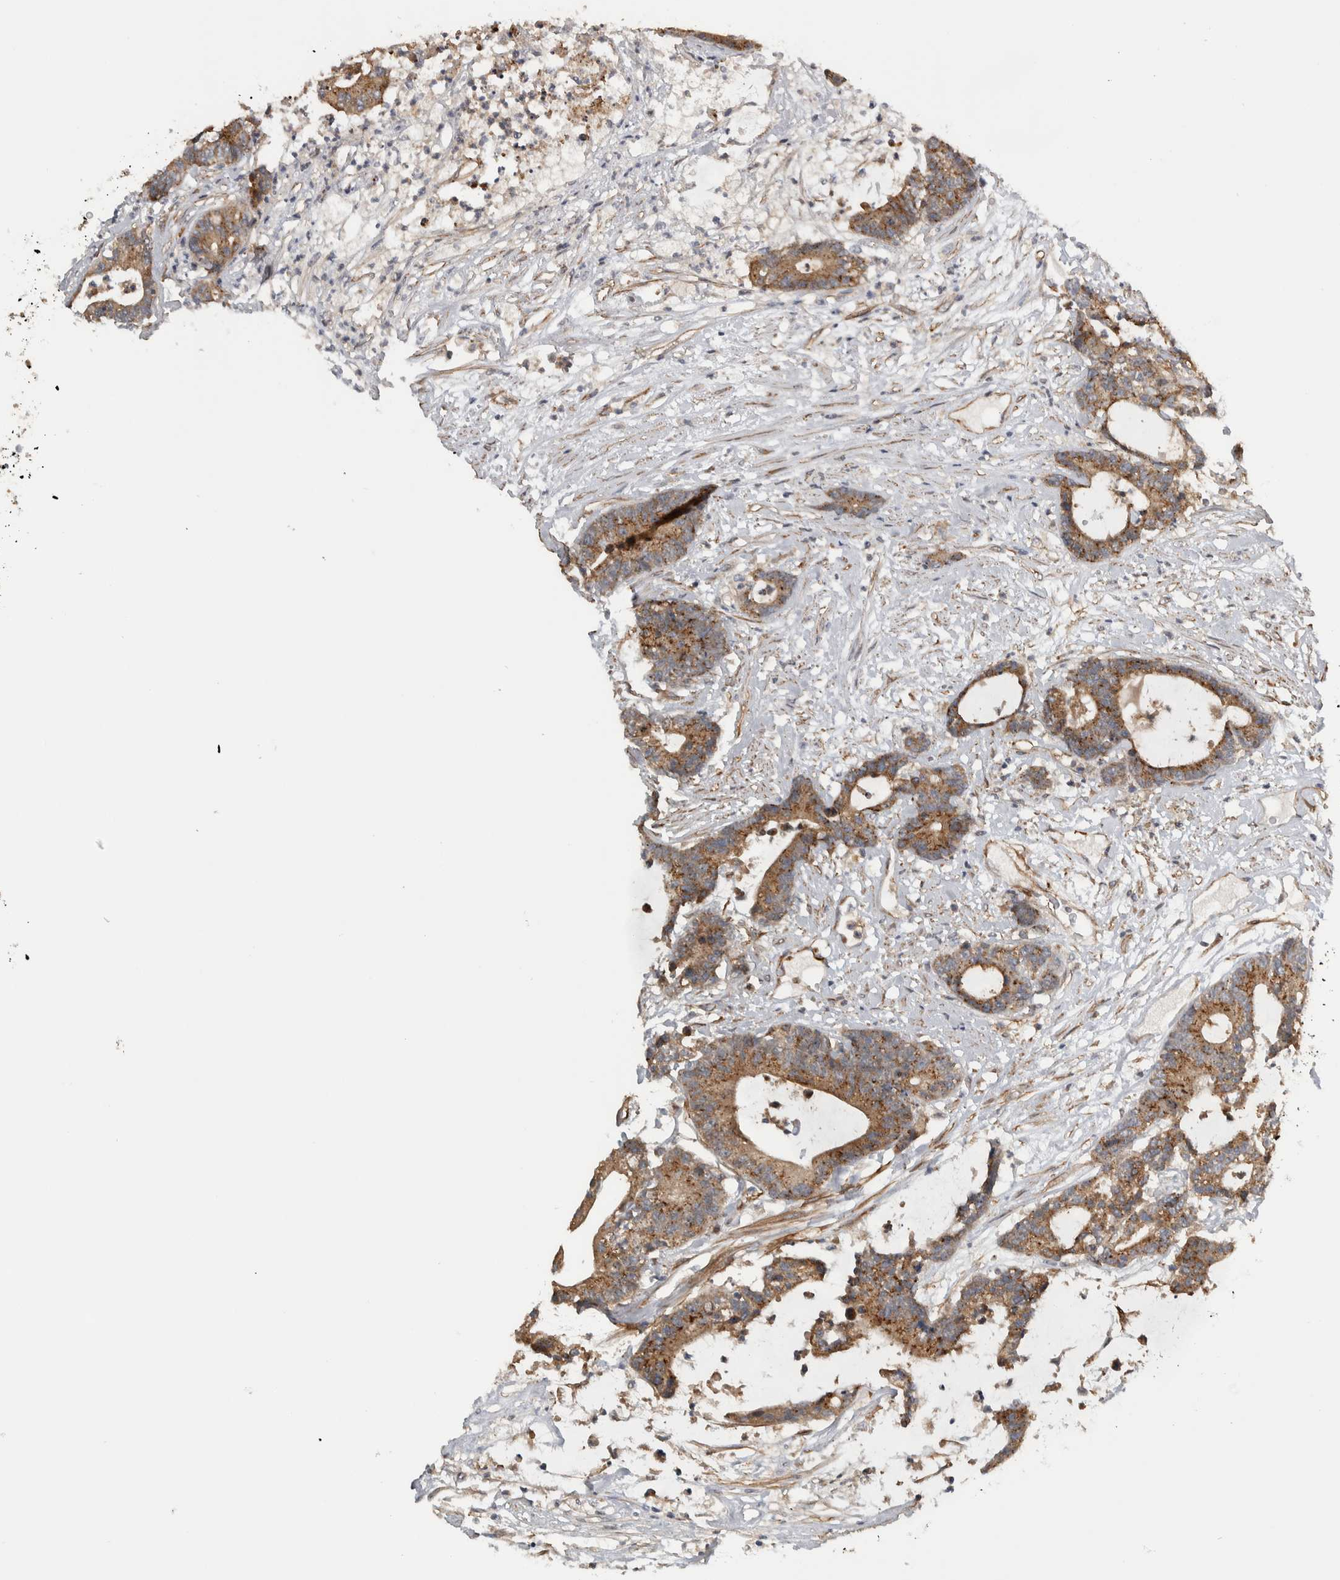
{"staining": {"intensity": "moderate", "quantity": ">75%", "location": "cytoplasmic/membranous"}, "tissue": "colorectal cancer", "cell_type": "Tumor cells", "image_type": "cancer", "snomed": [{"axis": "morphology", "description": "Adenocarcinoma, NOS"}, {"axis": "topography", "description": "Colon"}], "caption": "This is a micrograph of IHC staining of colorectal cancer (adenocarcinoma), which shows moderate staining in the cytoplasmic/membranous of tumor cells.", "gene": "TBC1D31", "patient": {"sex": "female", "age": 84}}